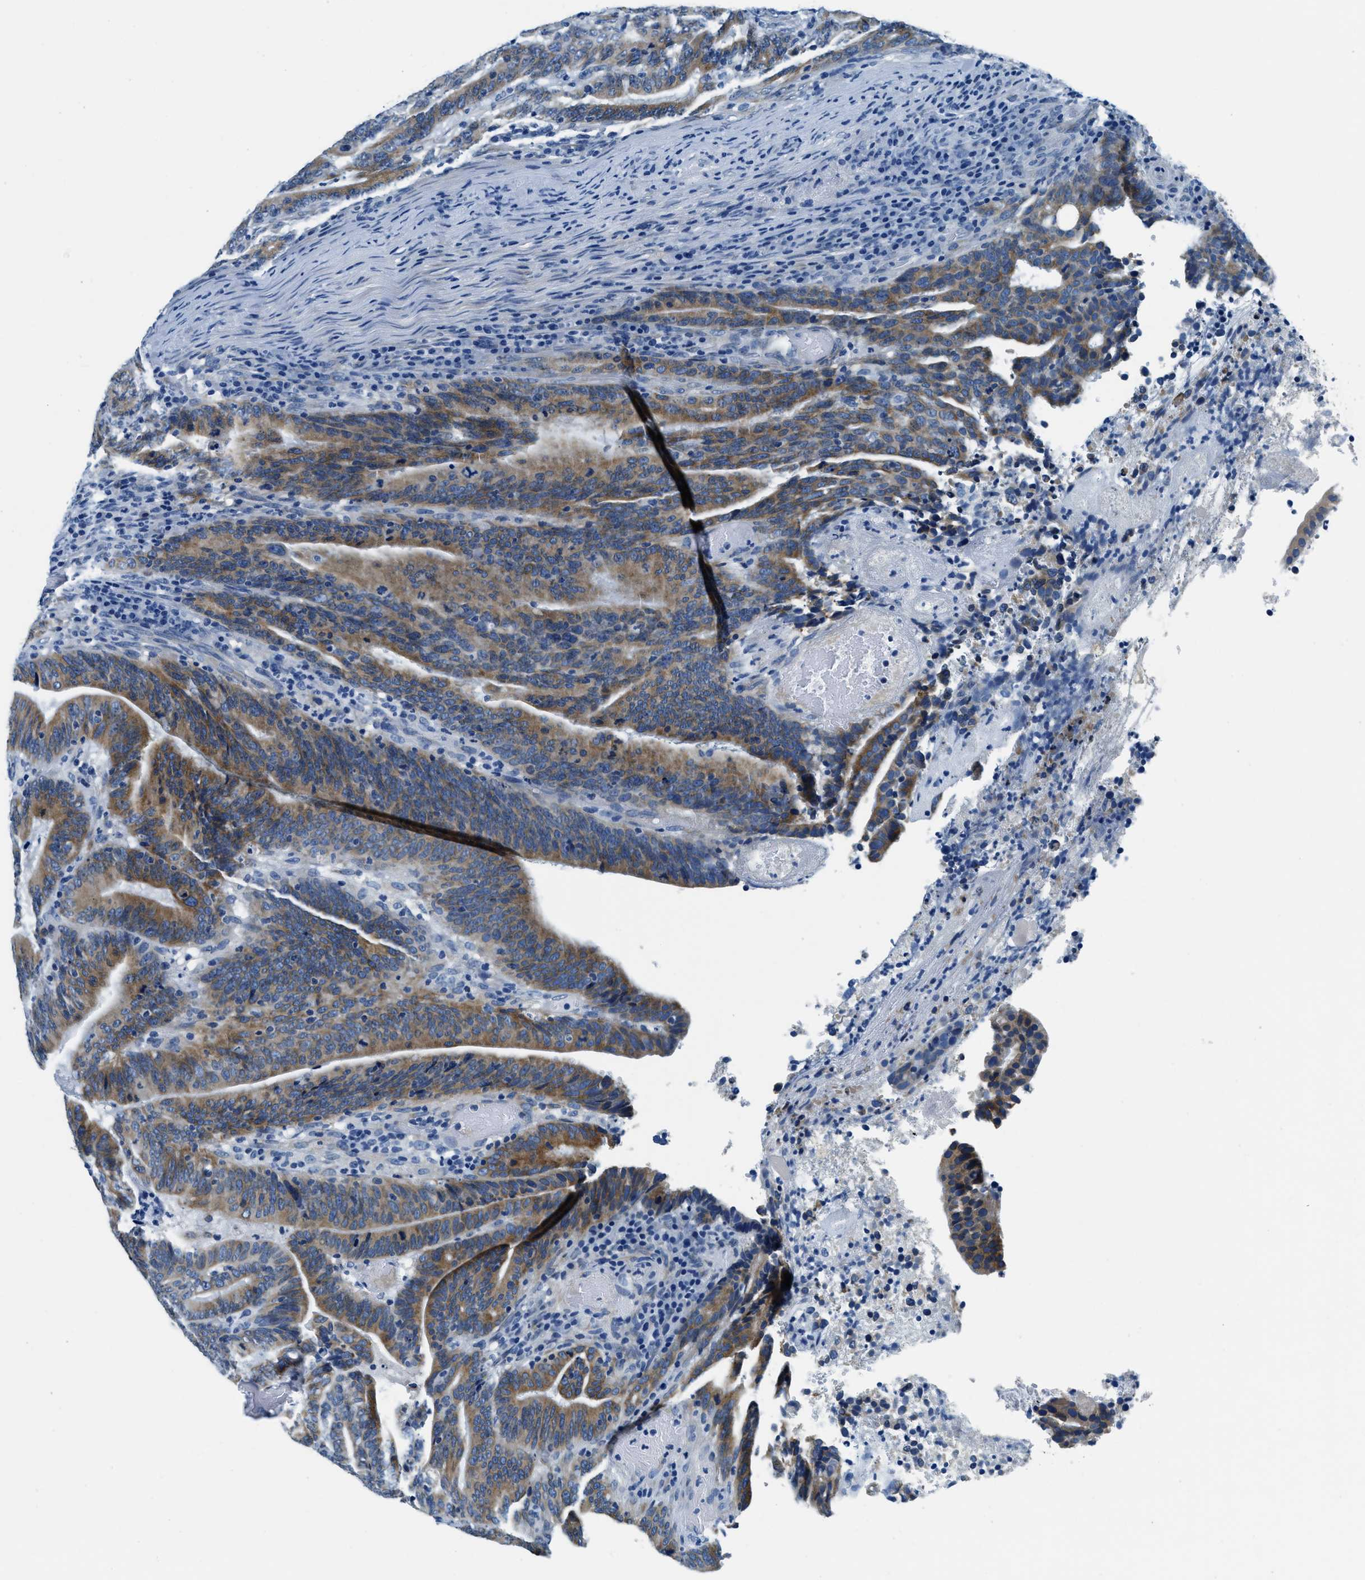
{"staining": {"intensity": "moderate", "quantity": "25%-75%", "location": "cytoplasmic/membranous"}, "tissue": "colorectal cancer", "cell_type": "Tumor cells", "image_type": "cancer", "snomed": [{"axis": "morphology", "description": "Adenocarcinoma, NOS"}, {"axis": "topography", "description": "Colon"}], "caption": "Immunohistochemical staining of human colorectal cancer (adenocarcinoma) displays medium levels of moderate cytoplasmic/membranous positivity in approximately 25%-75% of tumor cells.", "gene": "UBAC2", "patient": {"sex": "female", "age": 66}}